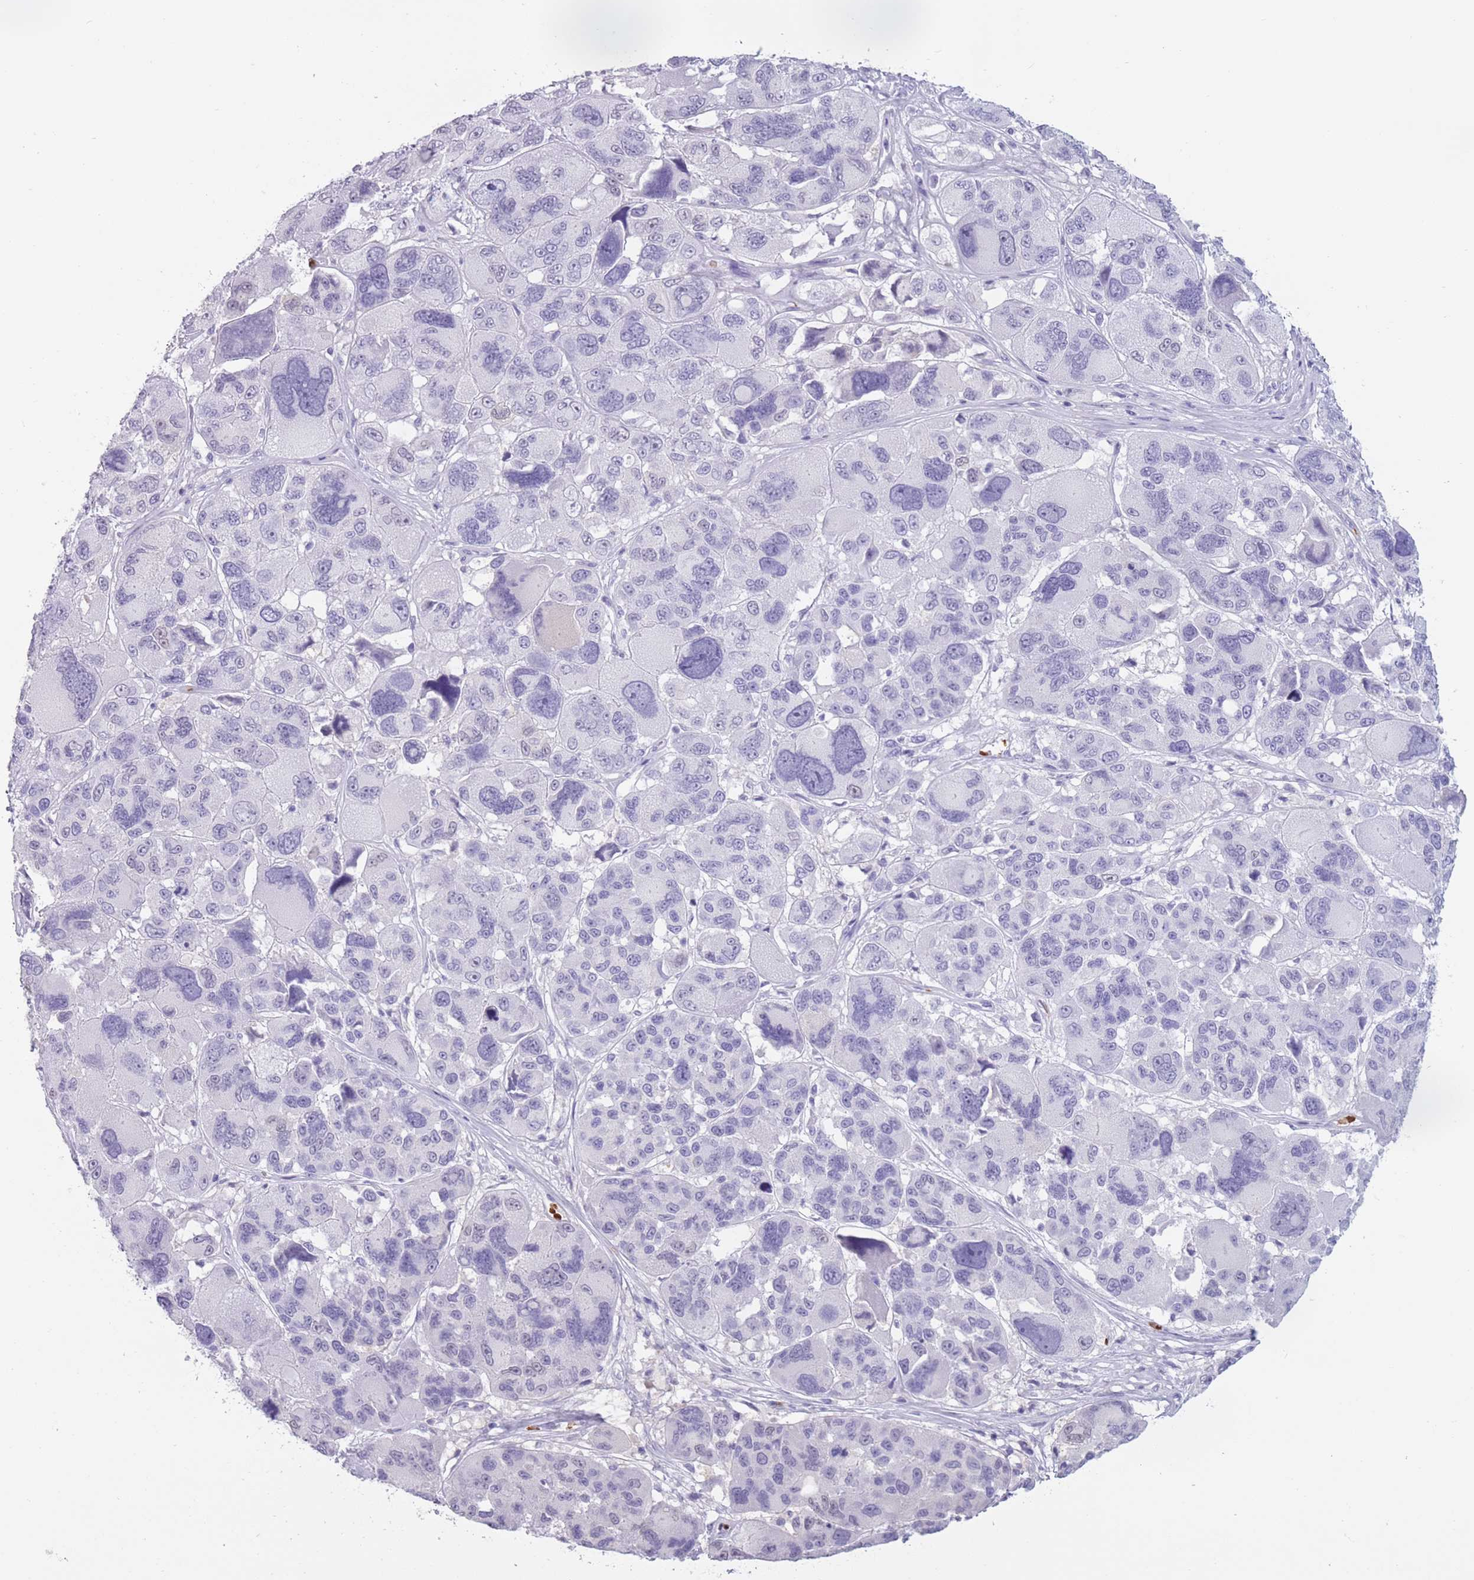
{"staining": {"intensity": "negative", "quantity": "none", "location": "none"}, "tissue": "melanoma", "cell_type": "Tumor cells", "image_type": "cancer", "snomed": [{"axis": "morphology", "description": "Malignant melanoma, NOS"}, {"axis": "topography", "description": "Skin"}], "caption": "This micrograph is of melanoma stained with immunohistochemistry to label a protein in brown with the nuclei are counter-stained blue. There is no expression in tumor cells.", "gene": "OR7C1", "patient": {"sex": "female", "age": 66}}